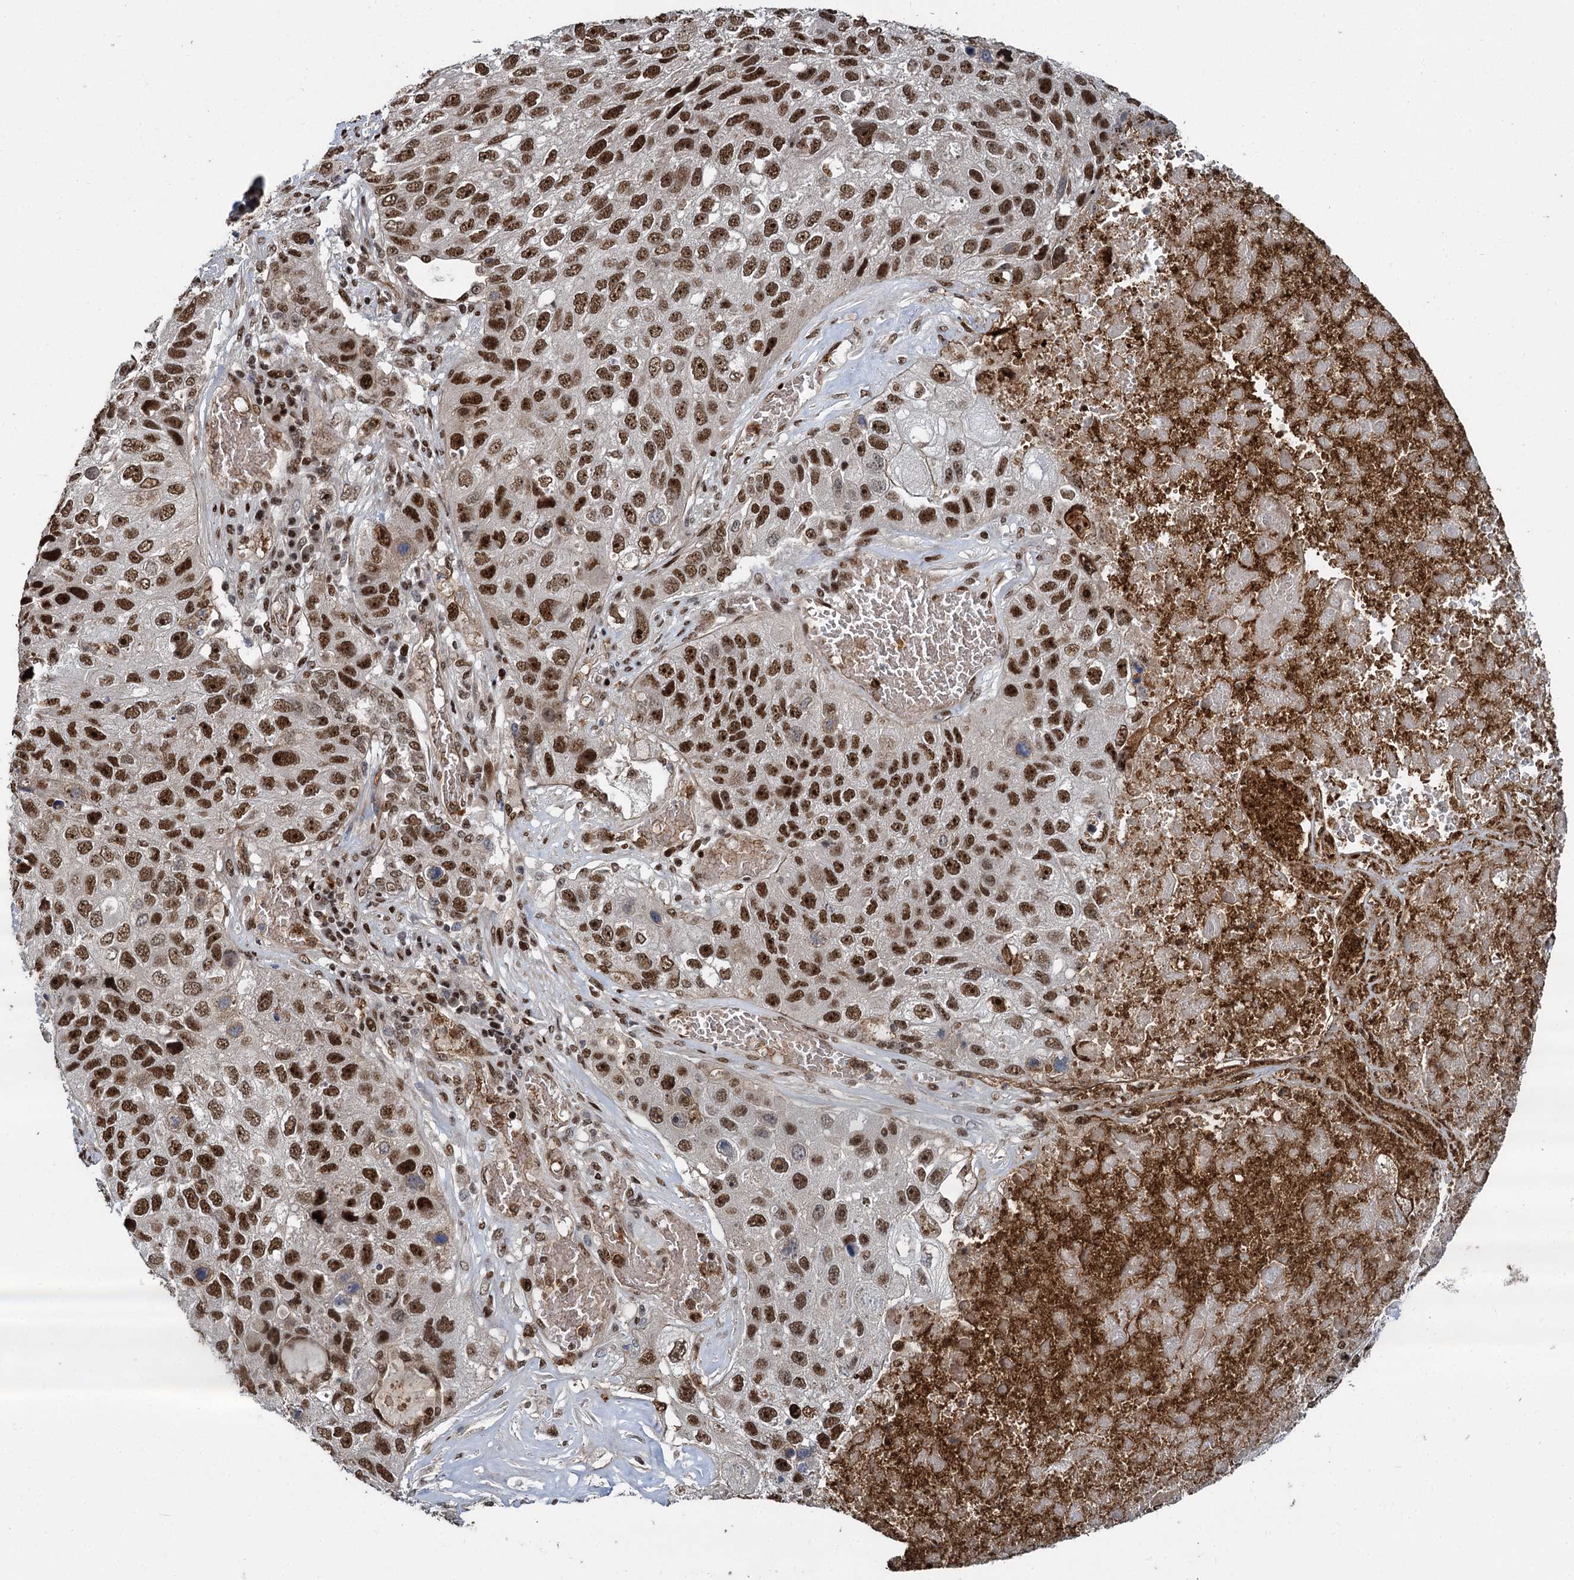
{"staining": {"intensity": "strong", "quantity": ">75%", "location": "nuclear"}, "tissue": "lung cancer", "cell_type": "Tumor cells", "image_type": "cancer", "snomed": [{"axis": "morphology", "description": "Squamous cell carcinoma, NOS"}, {"axis": "topography", "description": "Lung"}], "caption": "Human lung squamous cell carcinoma stained for a protein (brown) exhibits strong nuclear positive expression in about >75% of tumor cells.", "gene": "ANKRD49", "patient": {"sex": "male", "age": 61}}